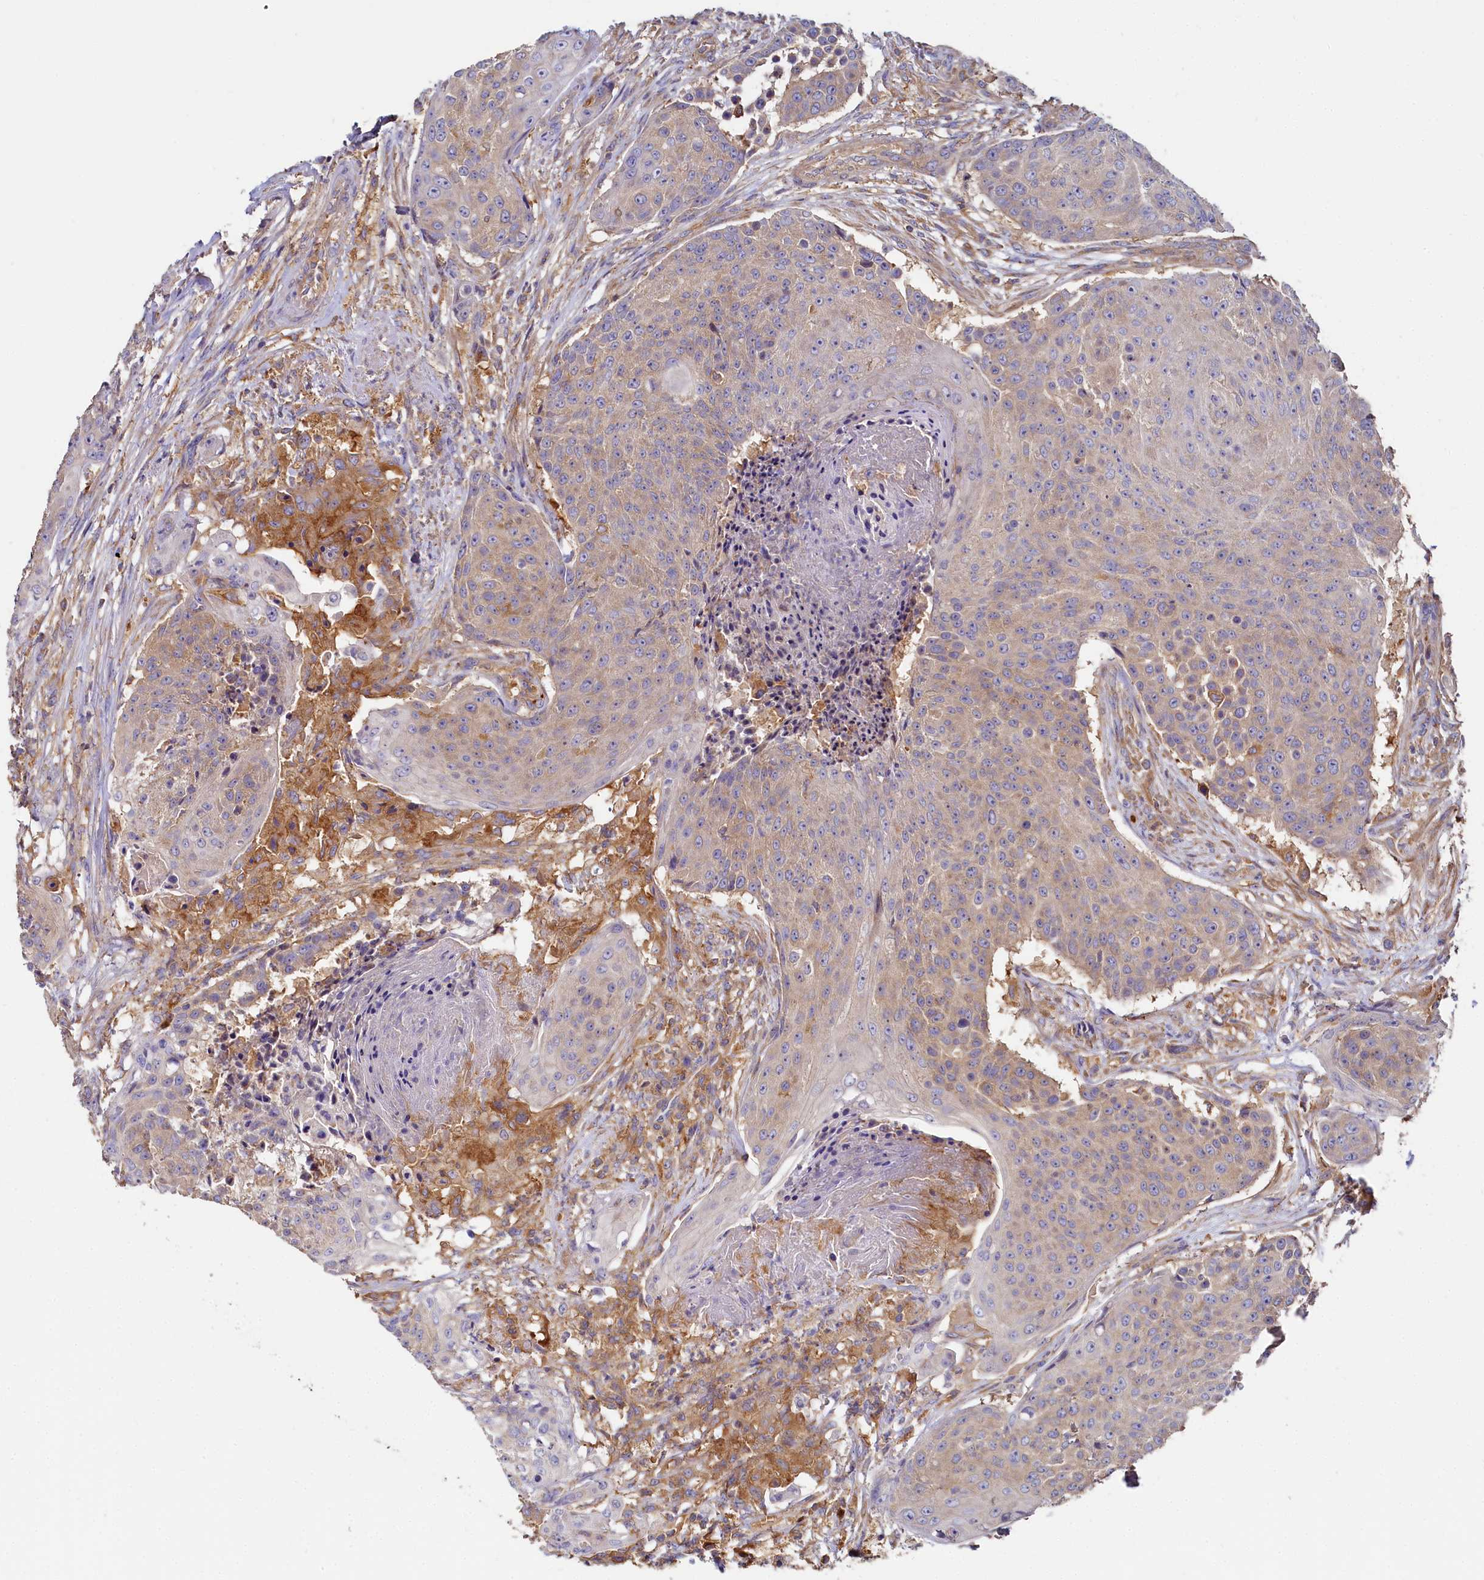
{"staining": {"intensity": "weak", "quantity": "25%-75%", "location": "cytoplasmic/membranous"}, "tissue": "urothelial cancer", "cell_type": "Tumor cells", "image_type": "cancer", "snomed": [{"axis": "morphology", "description": "Urothelial carcinoma, High grade"}, {"axis": "topography", "description": "Urinary bladder"}], "caption": "Immunohistochemistry micrograph of human urothelial carcinoma (high-grade) stained for a protein (brown), which exhibits low levels of weak cytoplasmic/membranous expression in approximately 25%-75% of tumor cells.", "gene": "PPIP5K1", "patient": {"sex": "female", "age": 63}}